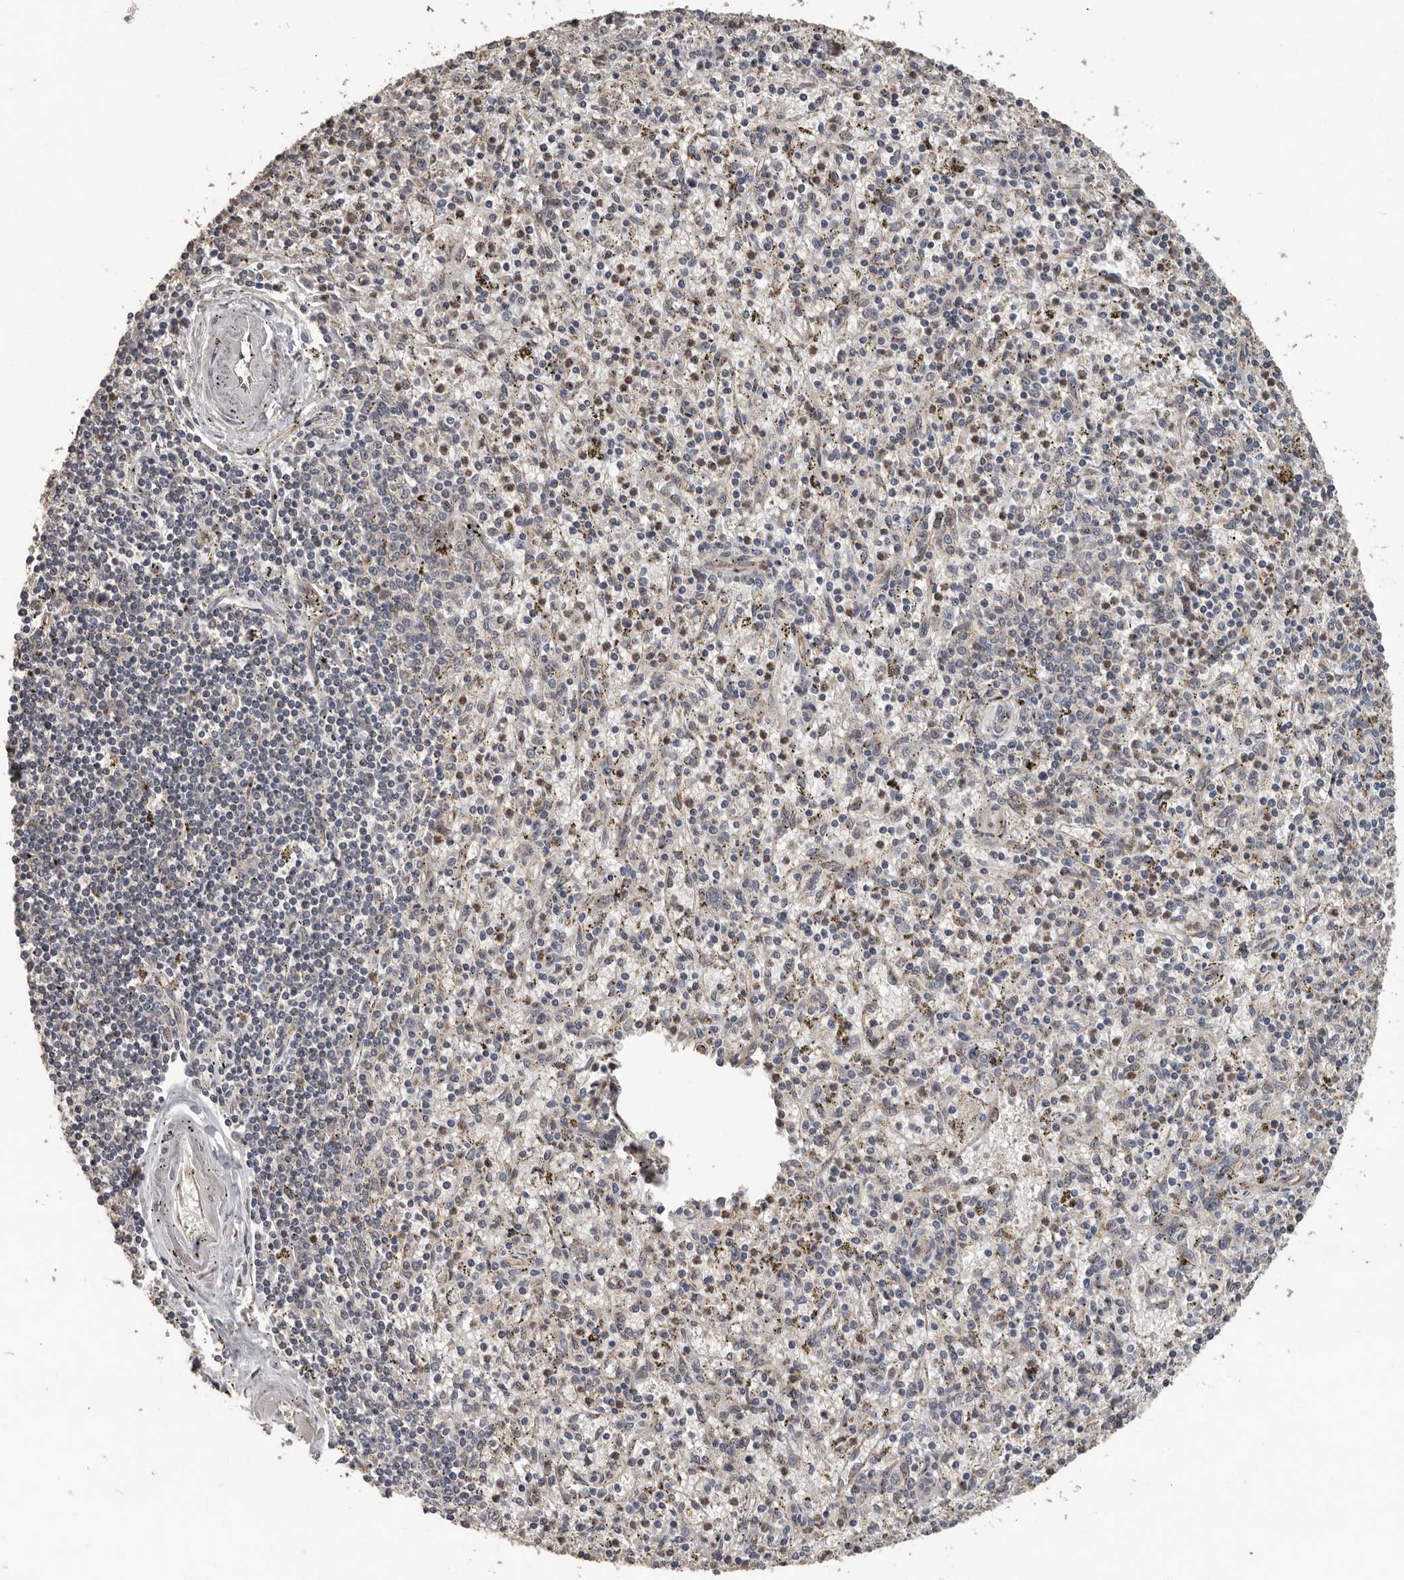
{"staining": {"intensity": "weak", "quantity": "<25%", "location": "cytoplasmic/membranous"}, "tissue": "spleen", "cell_type": "Cells in red pulp", "image_type": "normal", "snomed": [{"axis": "morphology", "description": "Normal tissue, NOS"}, {"axis": "topography", "description": "Spleen"}], "caption": "DAB (3,3'-diaminobenzidine) immunohistochemical staining of normal human spleen exhibits no significant positivity in cells in red pulp. Nuclei are stained in blue.", "gene": "CEP350", "patient": {"sex": "male", "age": 72}}